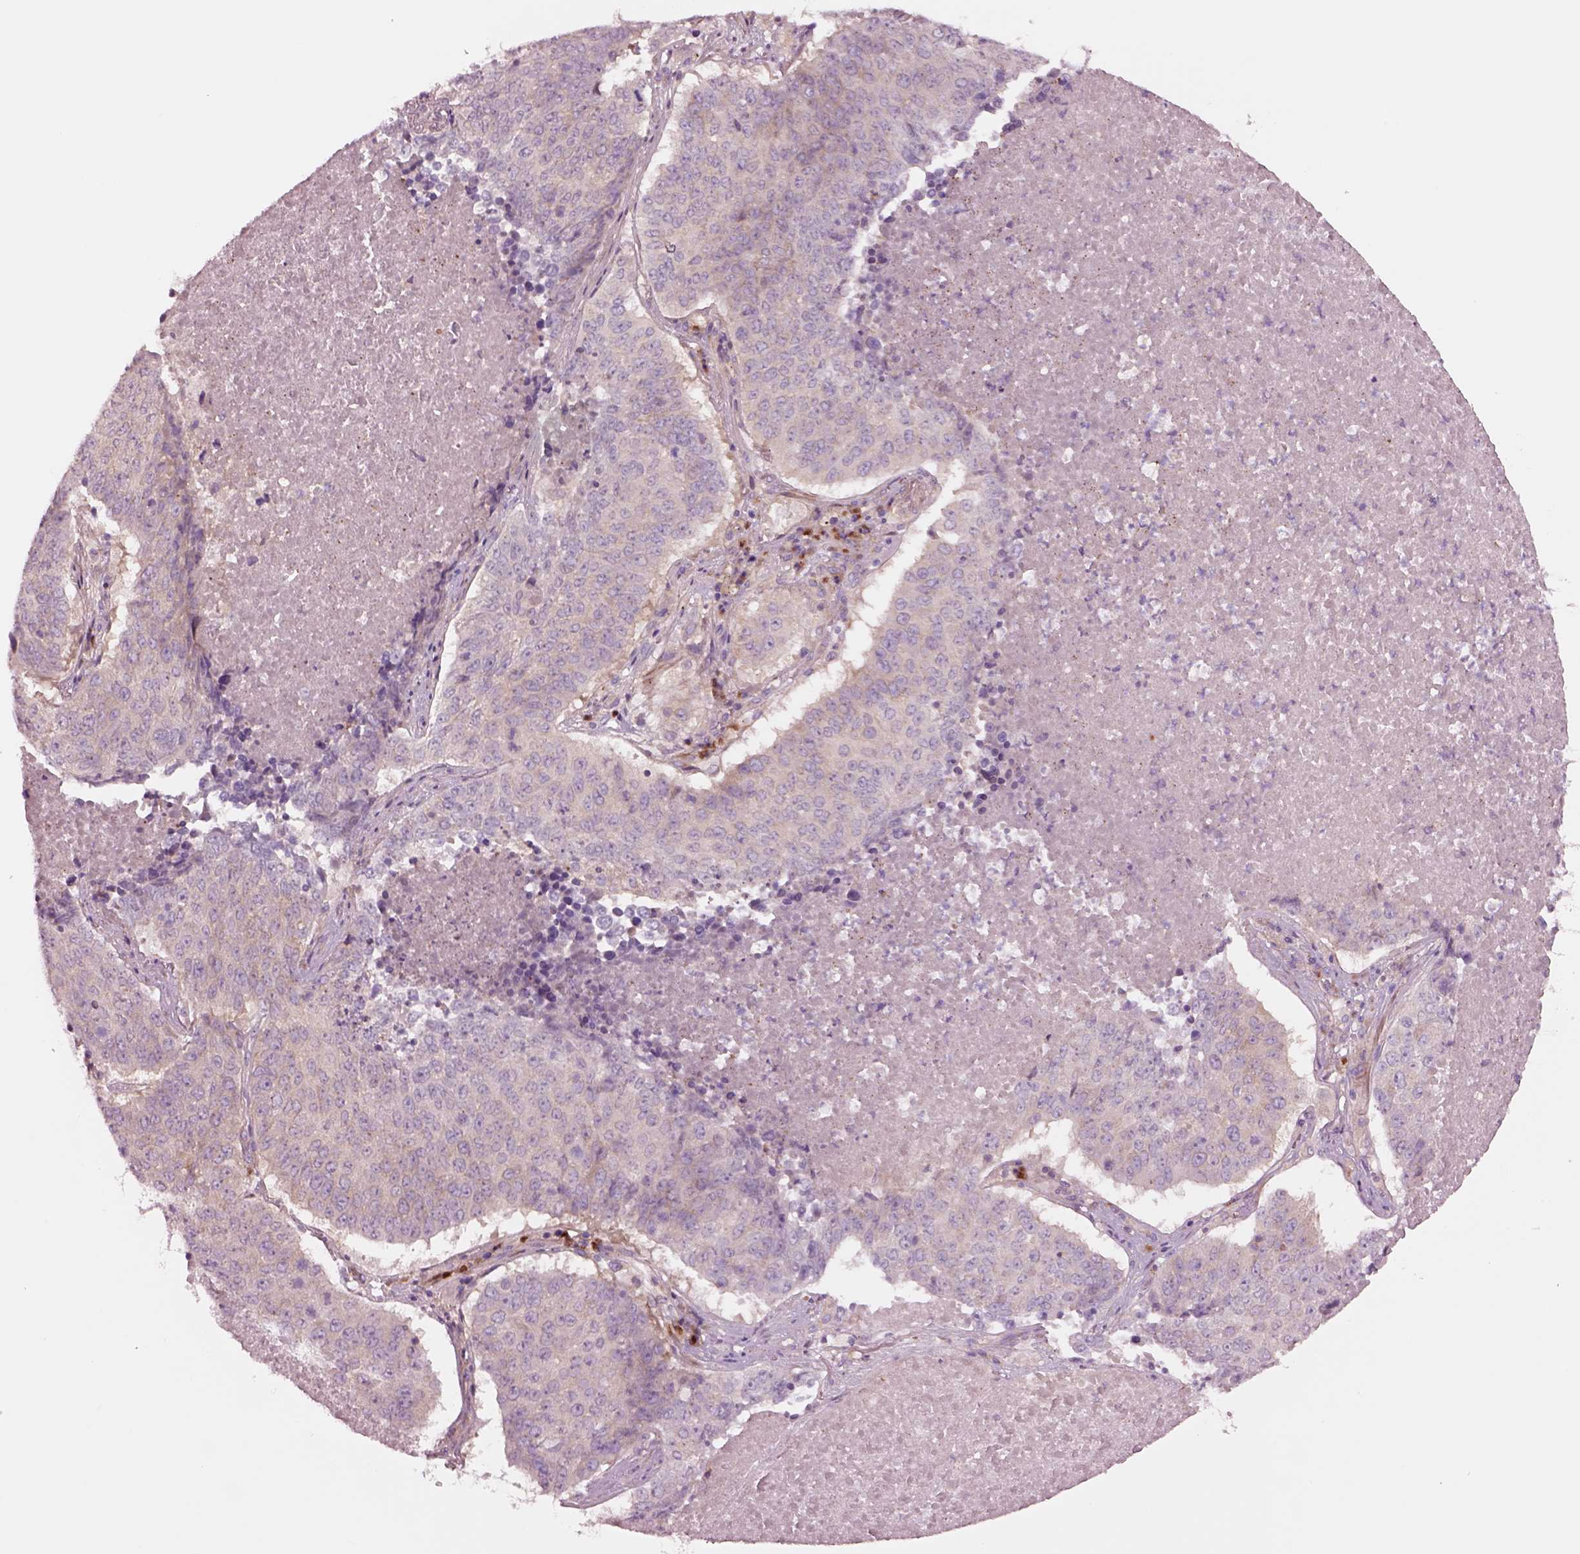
{"staining": {"intensity": "negative", "quantity": "none", "location": "none"}, "tissue": "lung cancer", "cell_type": "Tumor cells", "image_type": "cancer", "snomed": [{"axis": "morphology", "description": "Normal tissue, NOS"}, {"axis": "morphology", "description": "Squamous cell carcinoma, NOS"}, {"axis": "topography", "description": "Bronchus"}, {"axis": "topography", "description": "Lung"}], "caption": "Squamous cell carcinoma (lung) stained for a protein using immunohistochemistry demonstrates no positivity tumor cells.", "gene": "SEC23A", "patient": {"sex": "male", "age": 64}}